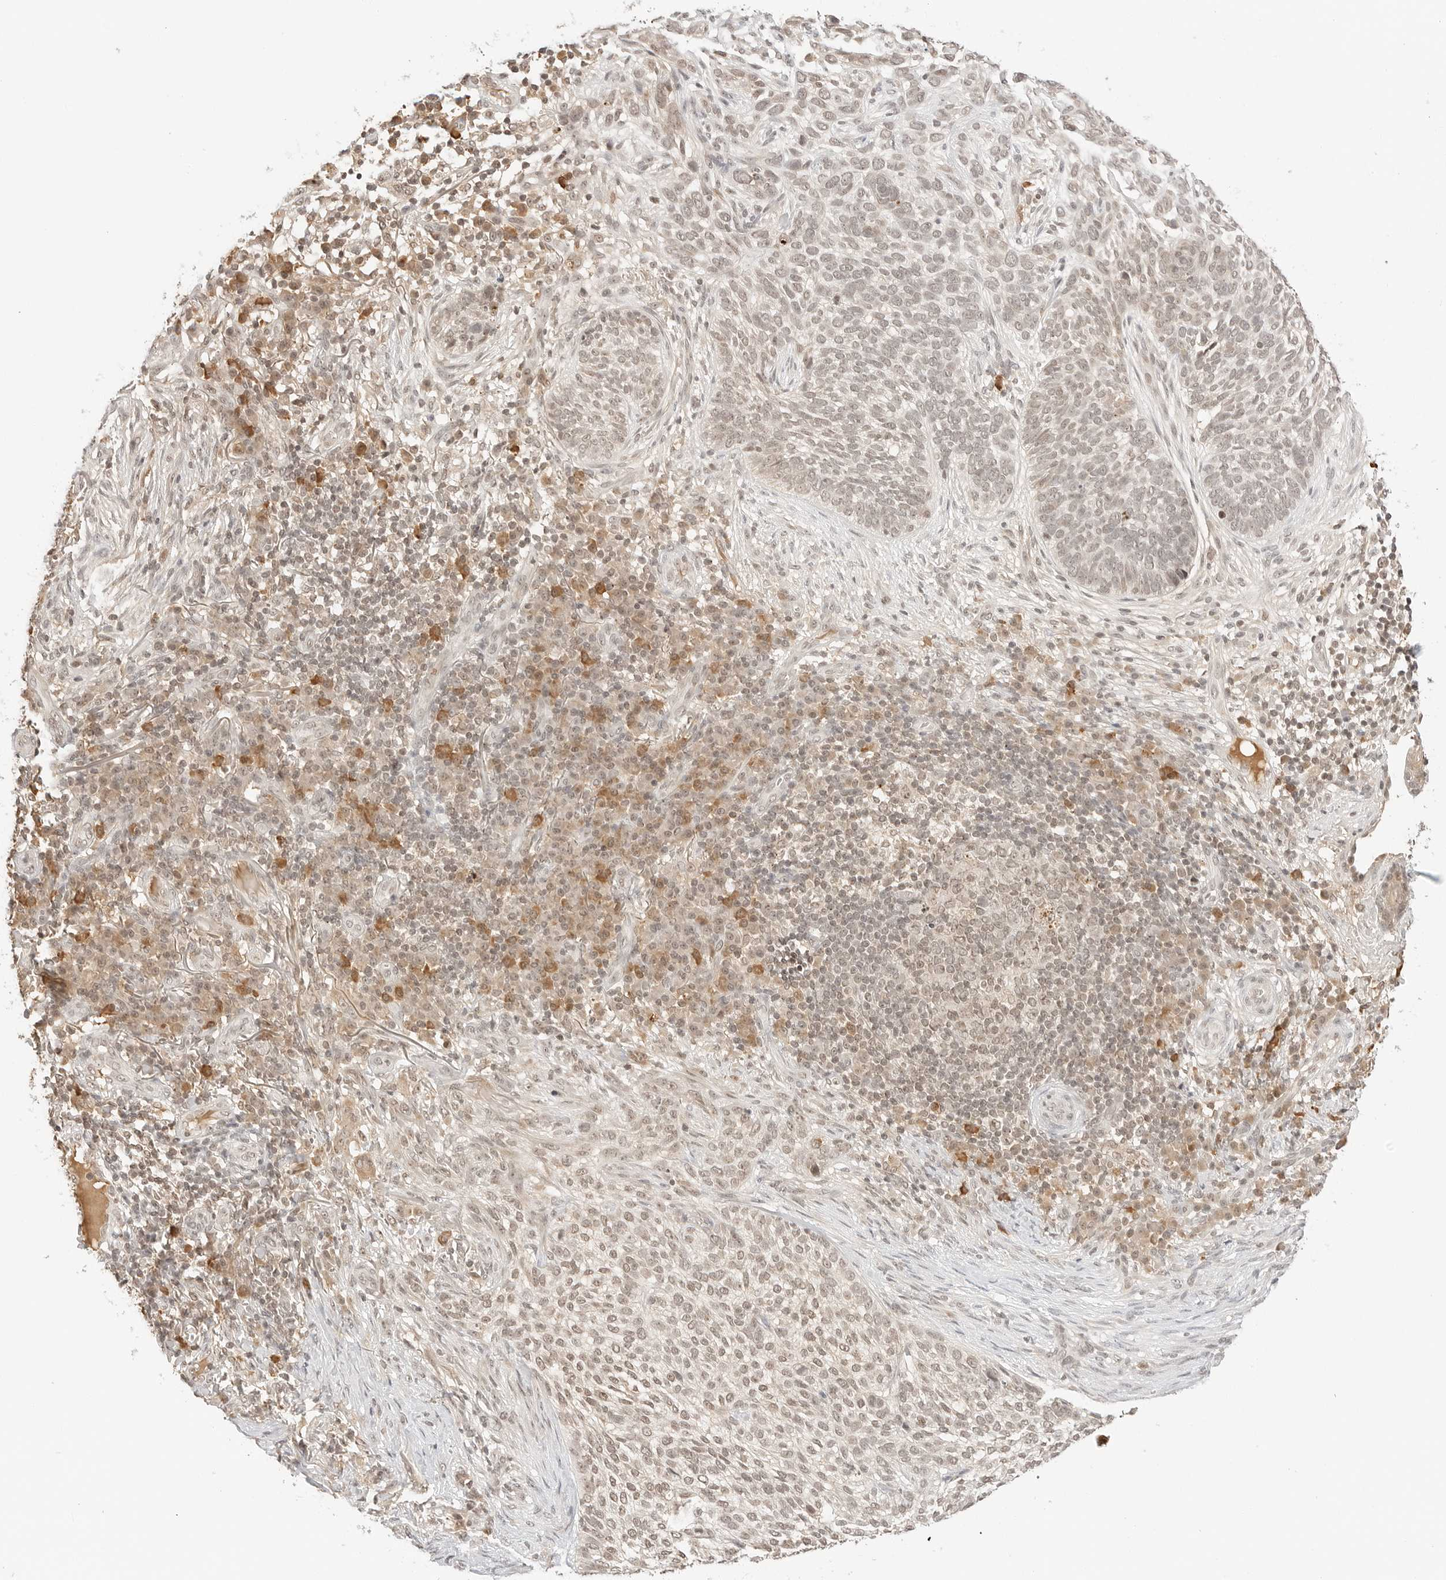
{"staining": {"intensity": "weak", "quantity": ">75%", "location": "nuclear"}, "tissue": "skin cancer", "cell_type": "Tumor cells", "image_type": "cancer", "snomed": [{"axis": "morphology", "description": "Basal cell carcinoma"}, {"axis": "topography", "description": "Skin"}], "caption": "Basal cell carcinoma (skin) stained for a protein (brown) demonstrates weak nuclear positive staining in about >75% of tumor cells.", "gene": "SEPTIN4", "patient": {"sex": "female", "age": 64}}